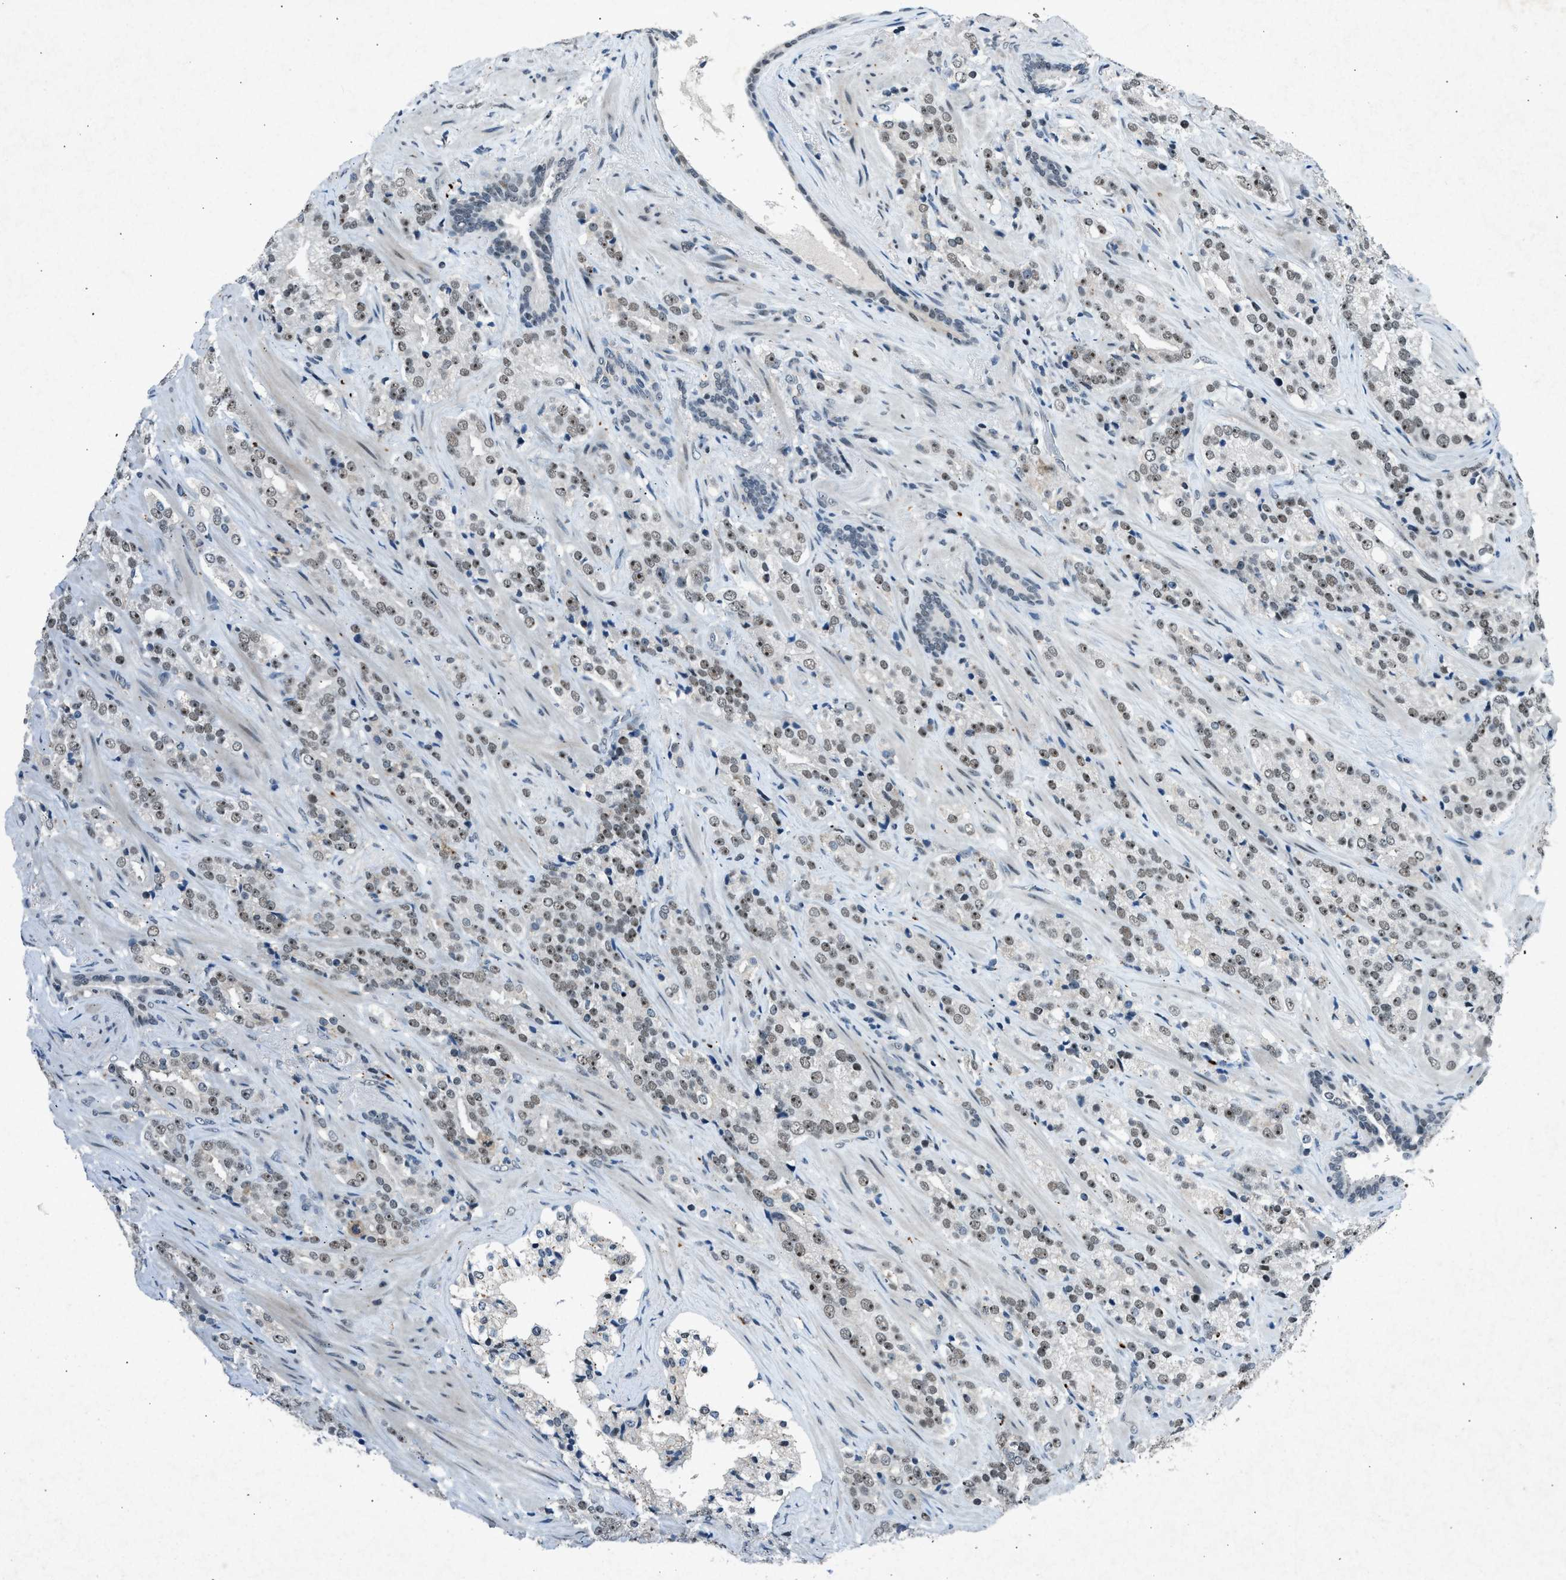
{"staining": {"intensity": "weak", "quantity": ">75%", "location": "nuclear"}, "tissue": "prostate cancer", "cell_type": "Tumor cells", "image_type": "cancer", "snomed": [{"axis": "morphology", "description": "Adenocarcinoma, High grade"}, {"axis": "topography", "description": "Prostate"}], "caption": "A brown stain labels weak nuclear staining of a protein in human high-grade adenocarcinoma (prostate) tumor cells.", "gene": "ADCY1", "patient": {"sex": "male", "age": 71}}